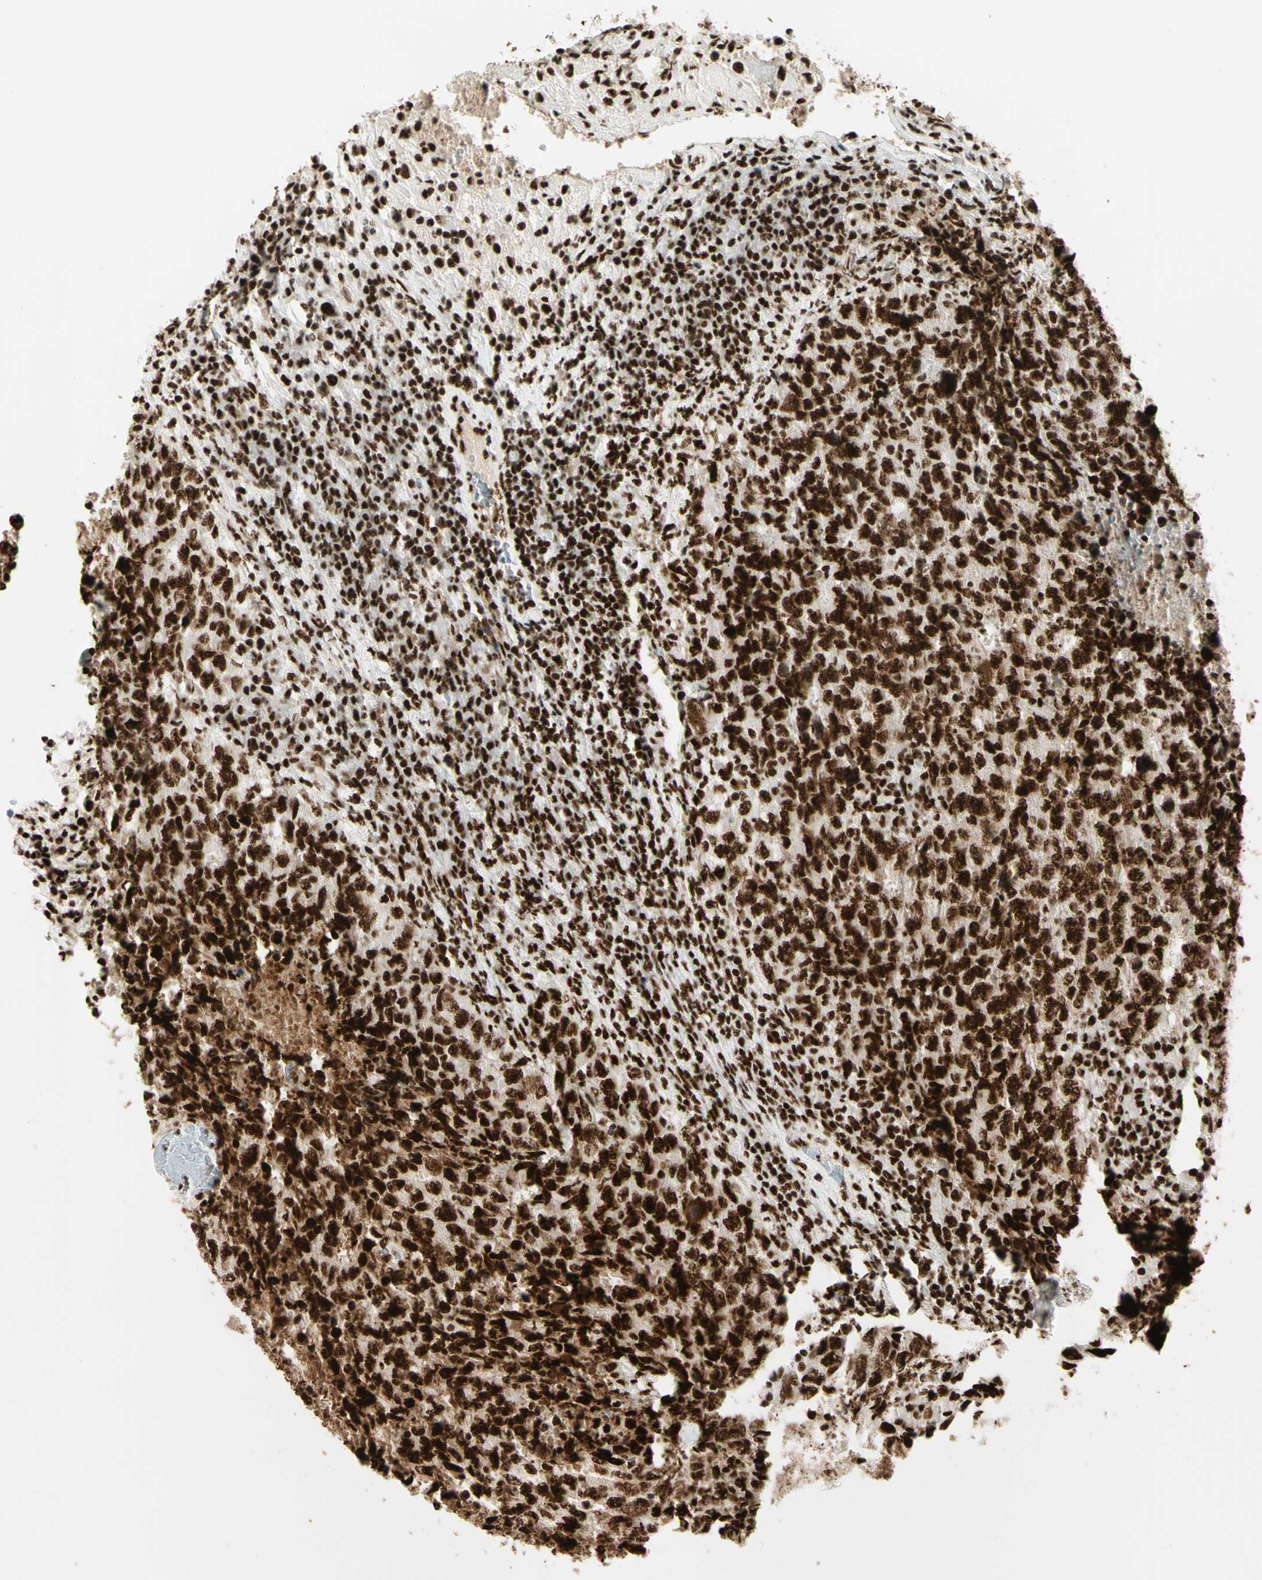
{"staining": {"intensity": "strong", "quantity": ">75%", "location": "cytoplasmic/membranous,nuclear"}, "tissue": "testis cancer", "cell_type": "Tumor cells", "image_type": "cancer", "snomed": [{"axis": "morphology", "description": "Necrosis, NOS"}, {"axis": "morphology", "description": "Carcinoma, Embryonal, NOS"}, {"axis": "topography", "description": "Testis"}], "caption": "Testis embryonal carcinoma tissue demonstrates strong cytoplasmic/membranous and nuclear expression in approximately >75% of tumor cells, visualized by immunohistochemistry. (IHC, brightfield microscopy, high magnification).", "gene": "CCAR1", "patient": {"sex": "male", "age": 19}}